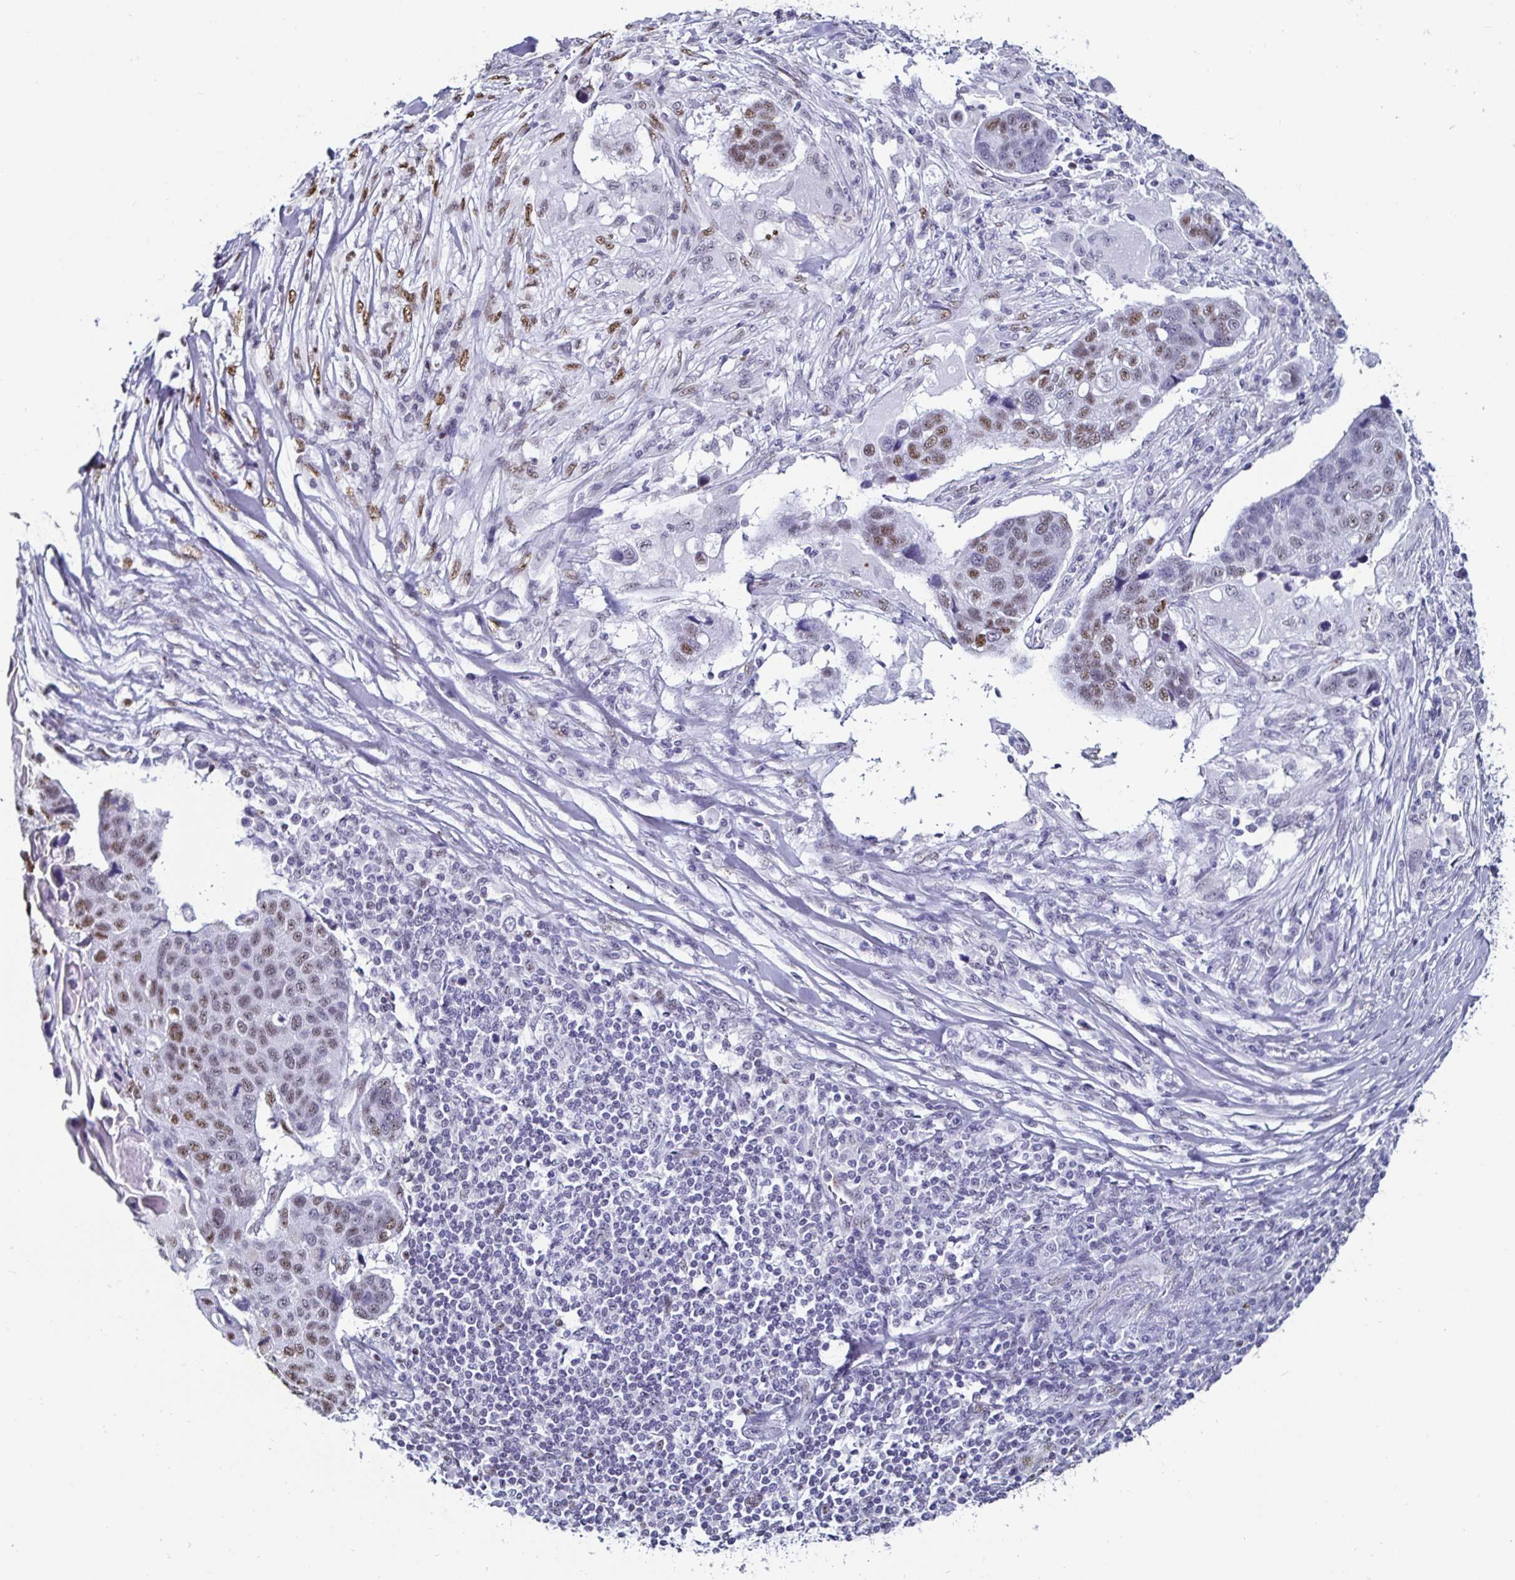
{"staining": {"intensity": "moderate", "quantity": "25%-75%", "location": "nuclear"}, "tissue": "lung cancer", "cell_type": "Tumor cells", "image_type": "cancer", "snomed": [{"axis": "morphology", "description": "Squamous cell carcinoma, NOS"}, {"axis": "topography", "description": "Lymph node"}, {"axis": "topography", "description": "Lung"}], "caption": "Lung cancer tissue shows moderate nuclear positivity in about 25%-75% of tumor cells, visualized by immunohistochemistry.", "gene": "DDX39B", "patient": {"sex": "male", "age": 61}}